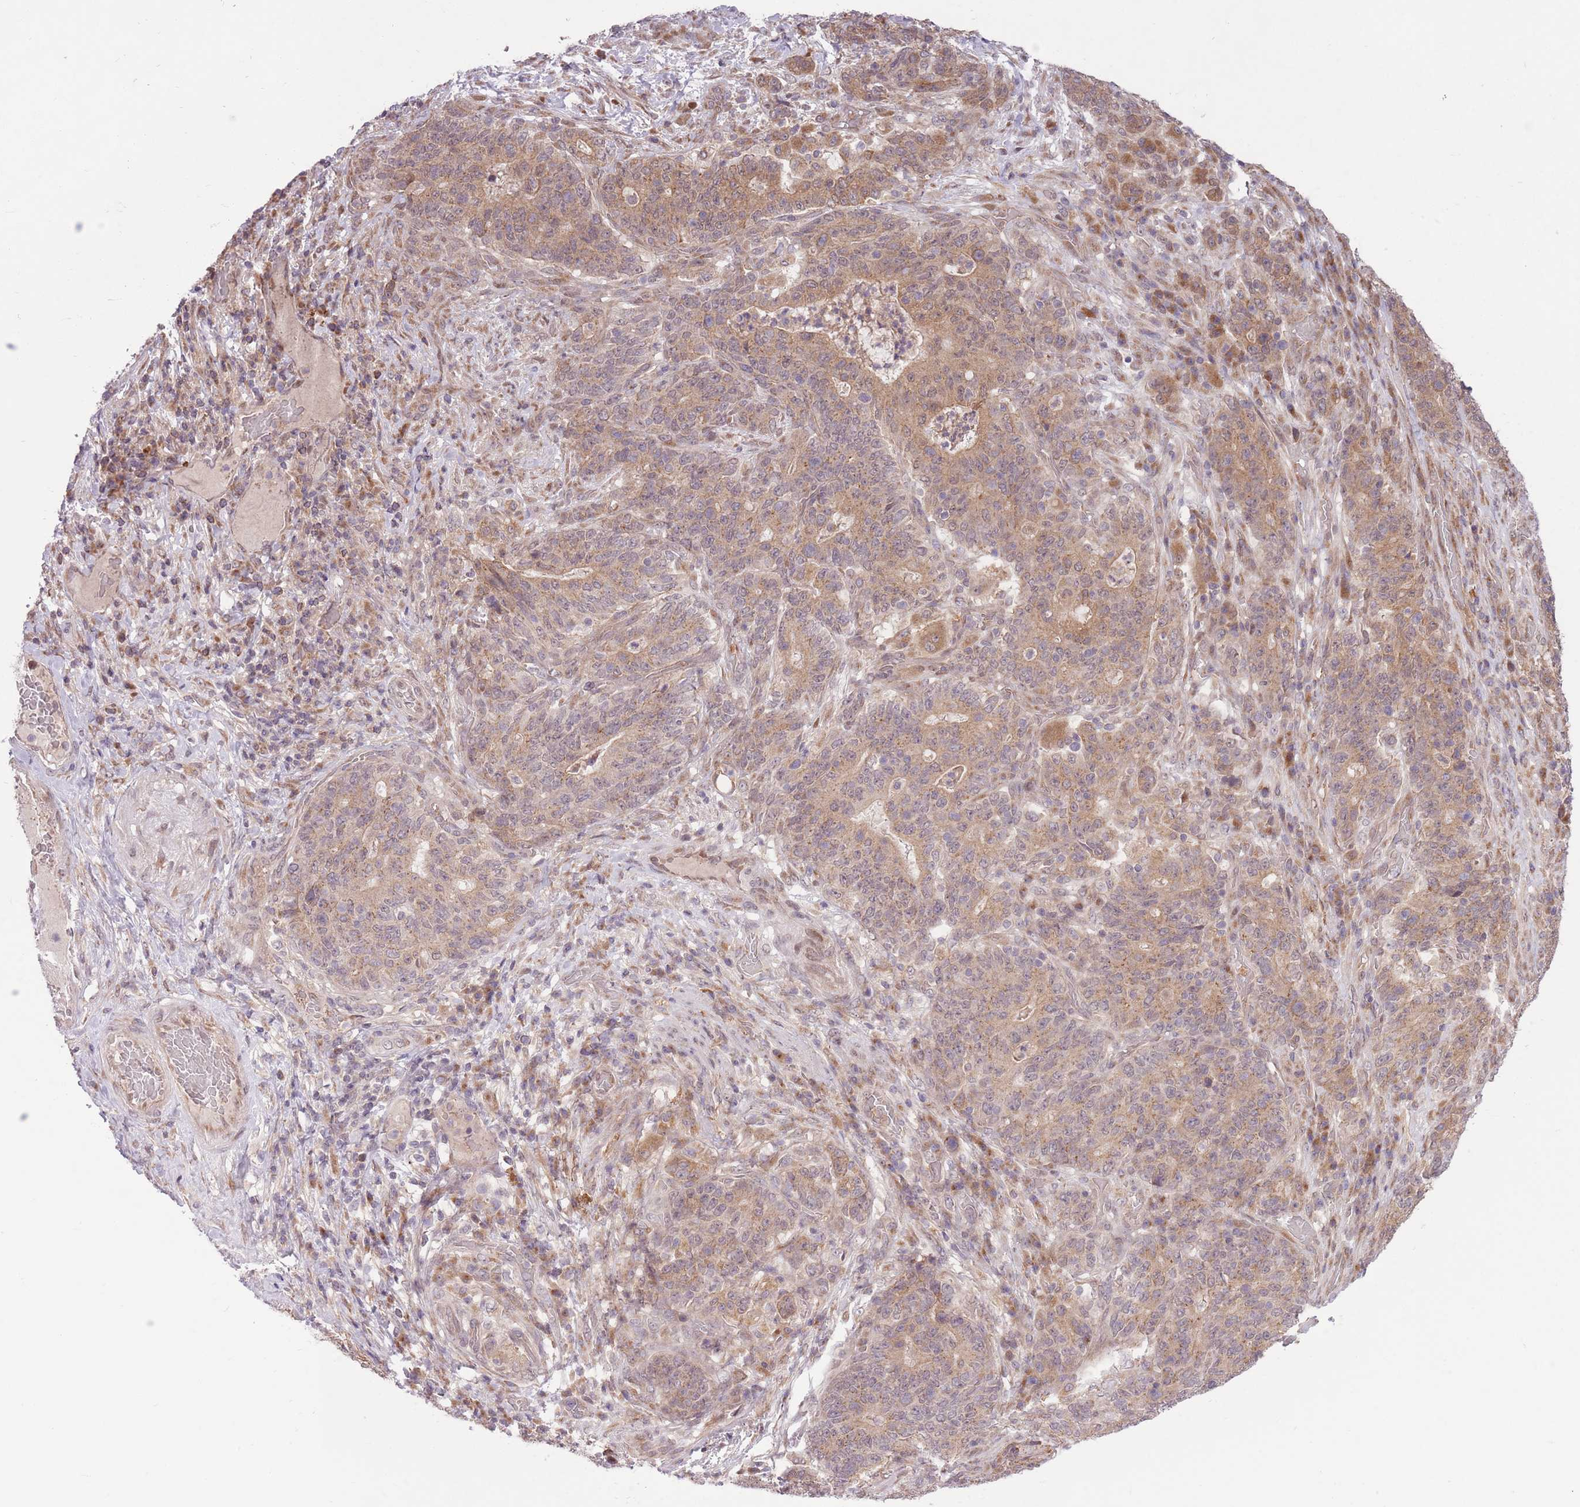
{"staining": {"intensity": "moderate", "quantity": "25%-75%", "location": "cytoplasmic/membranous"}, "tissue": "stomach cancer", "cell_type": "Tumor cells", "image_type": "cancer", "snomed": [{"axis": "morphology", "description": "Normal tissue, NOS"}, {"axis": "morphology", "description": "Adenocarcinoma, NOS"}, {"axis": "topography", "description": "Stomach"}], "caption": "Protein expression analysis of stomach cancer exhibits moderate cytoplasmic/membranous staining in about 25%-75% of tumor cells.", "gene": "ZNF391", "patient": {"sex": "female", "age": 64}}